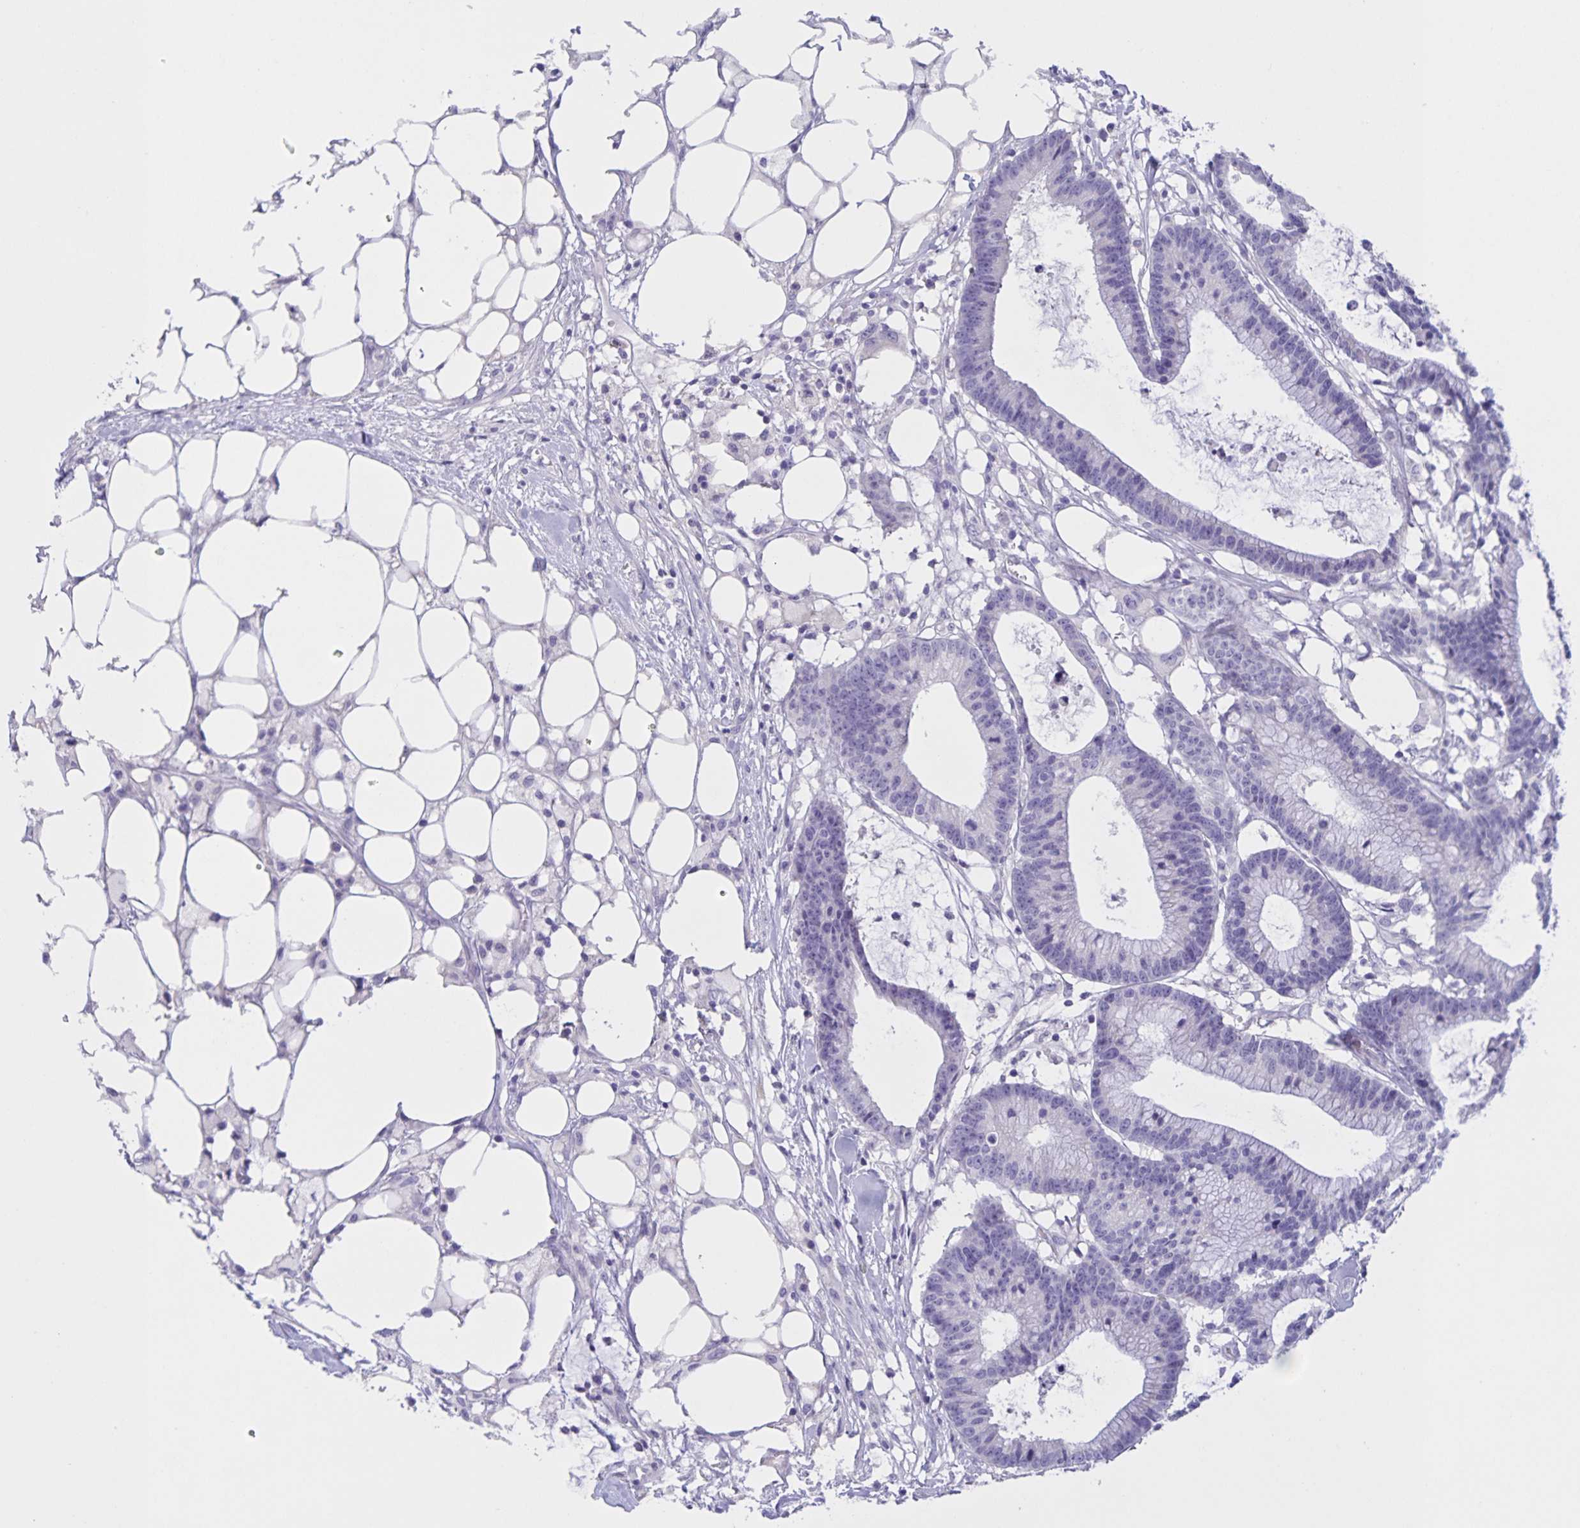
{"staining": {"intensity": "negative", "quantity": "none", "location": "none"}, "tissue": "colorectal cancer", "cell_type": "Tumor cells", "image_type": "cancer", "snomed": [{"axis": "morphology", "description": "Adenocarcinoma, NOS"}, {"axis": "topography", "description": "Colon"}], "caption": "A micrograph of colorectal cancer (adenocarcinoma) stained for a protein reveals no brown staining in tumor cells.", "gene": "DMGDH", "patient": {"sex": "female", "age": 78}}